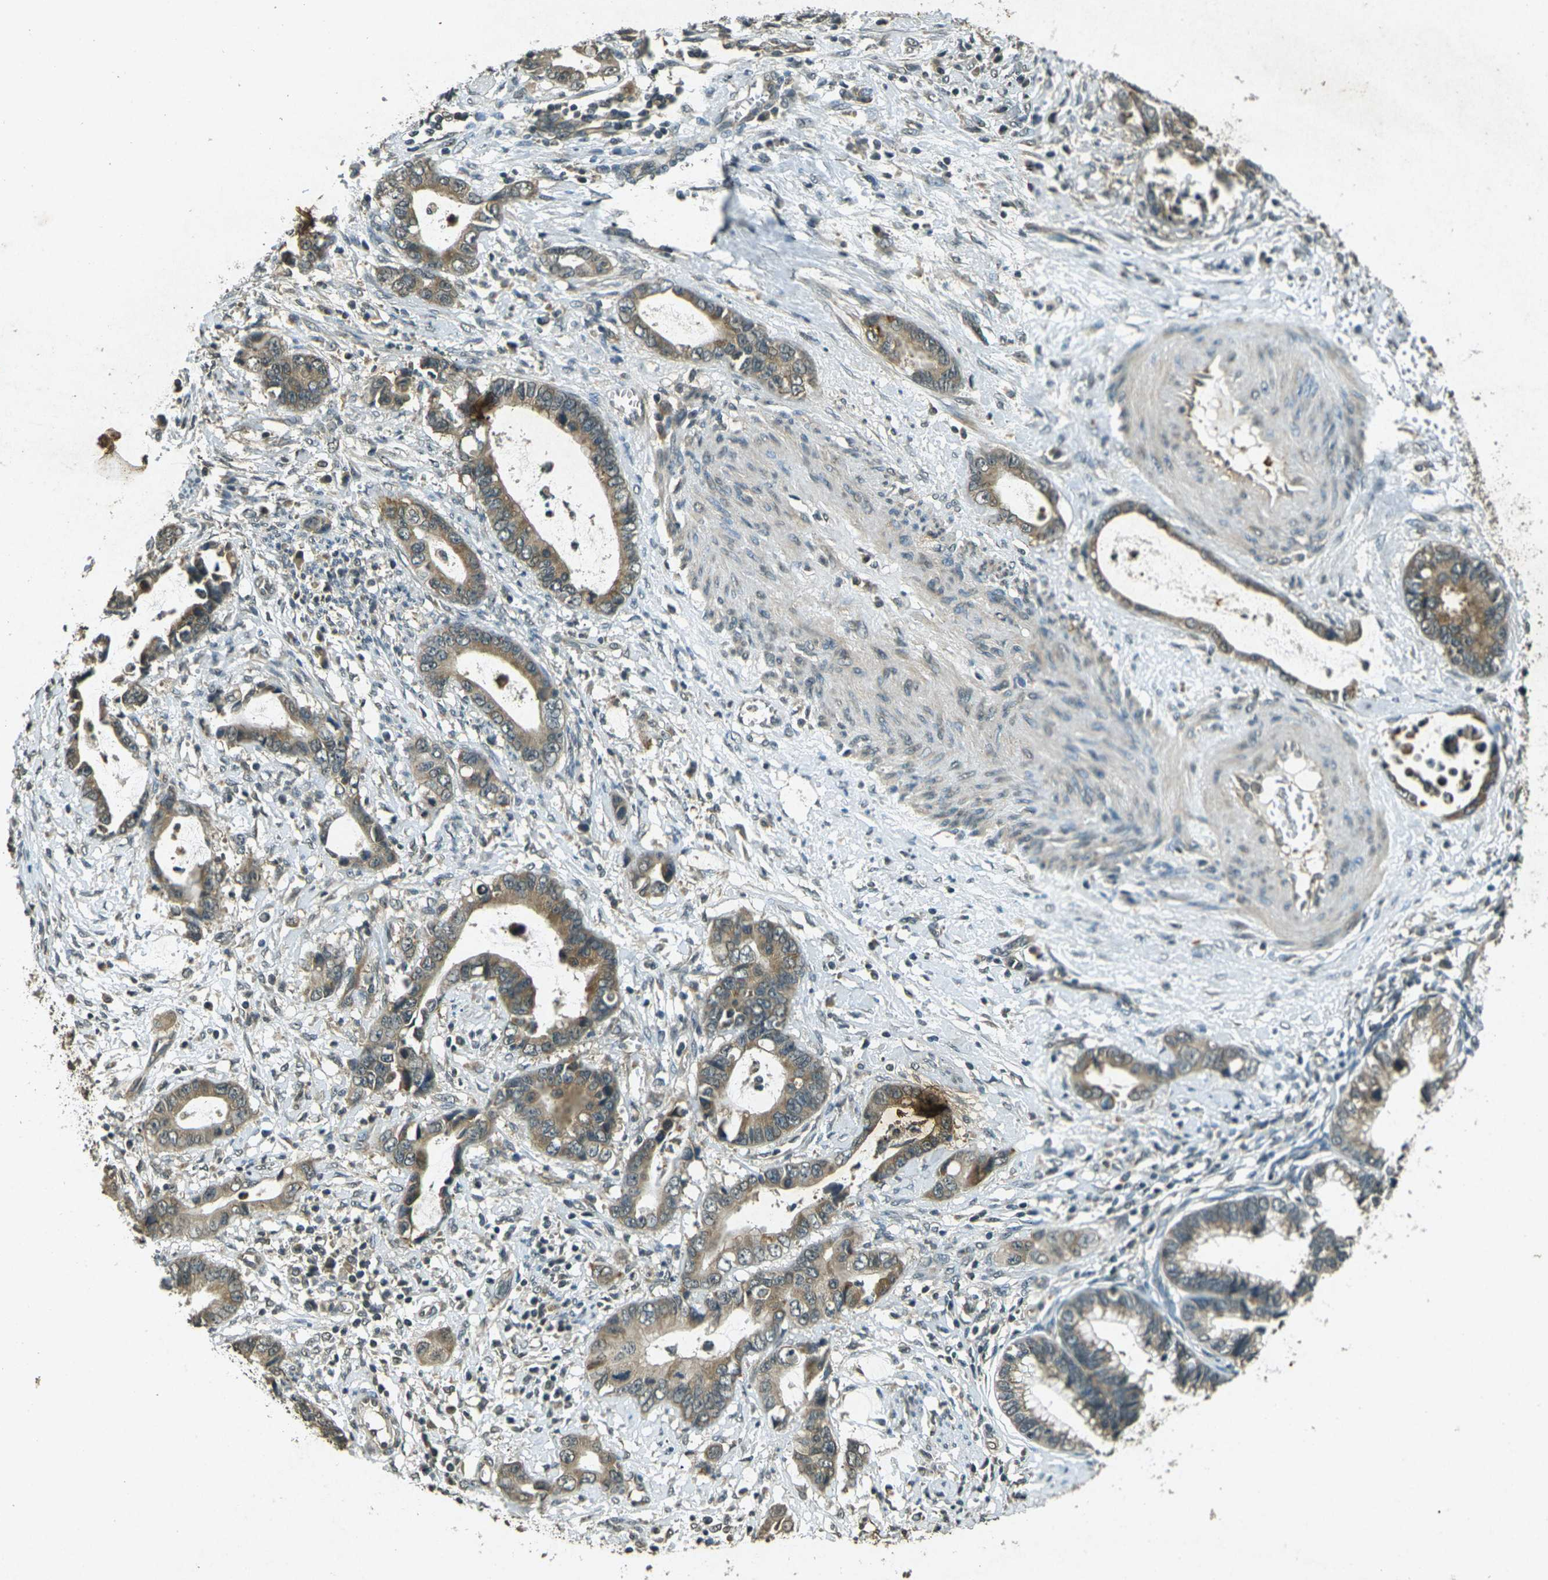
{"staining": {"intensity": "moderate", "quantity": ">75%", "location": "cytoplasmic/membranous"}, "tissue": "cervical cancer", "cell_type": "Tumor cells", "image_type": "cancer", "snomed": [{"axis": "morphology", "description": "Adenocarcinoma, NOS"}, {"axis": "topography", "description": "Cervix"}], "caption": "Approximately >75% of tumor cells in adenocarcinoma (cervical) demonstrate moderate cytoplasmic/membranous protein expression as visualized by brown immunohistochemical staining.", "gene": "PDE2A", "patient": {"sex": "female", "age": 44}}